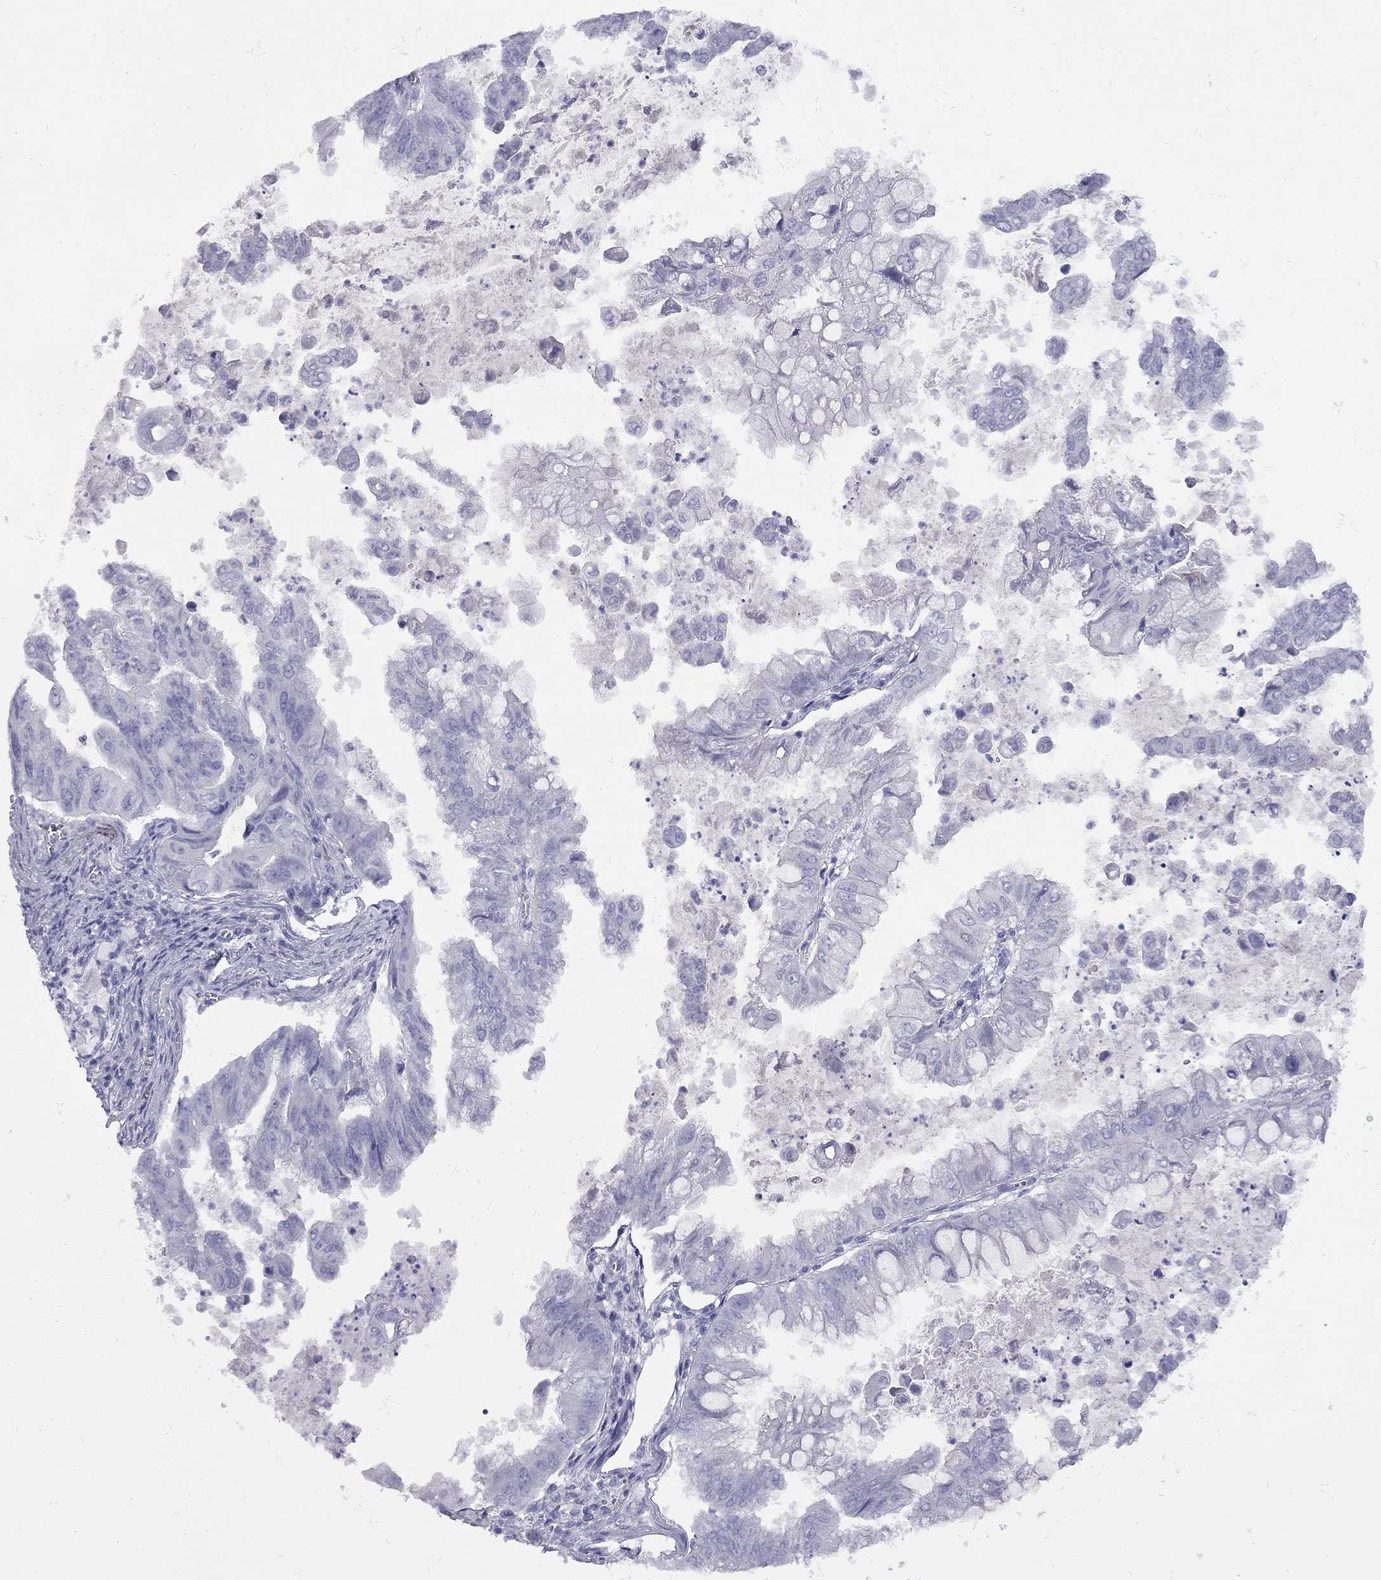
{"staining": {"intensity": "negative", "quantity": "none", "location": "none"}, "tissue": "stomach cancer", "cell_type": "Tumor cells", "image_type": "cancer", "snomed": [{"axis": "morphology", "description": "Adenocarcinoma, NOS"}, {"axis": "topography", "description": "Stomach, upper"}], "caption": "This is an immunohistochemistry image of stomach cancer. There is no staining in tumor cells.", "gene": "EPPIN", "patient": {"sex": "male", "age": 80}}